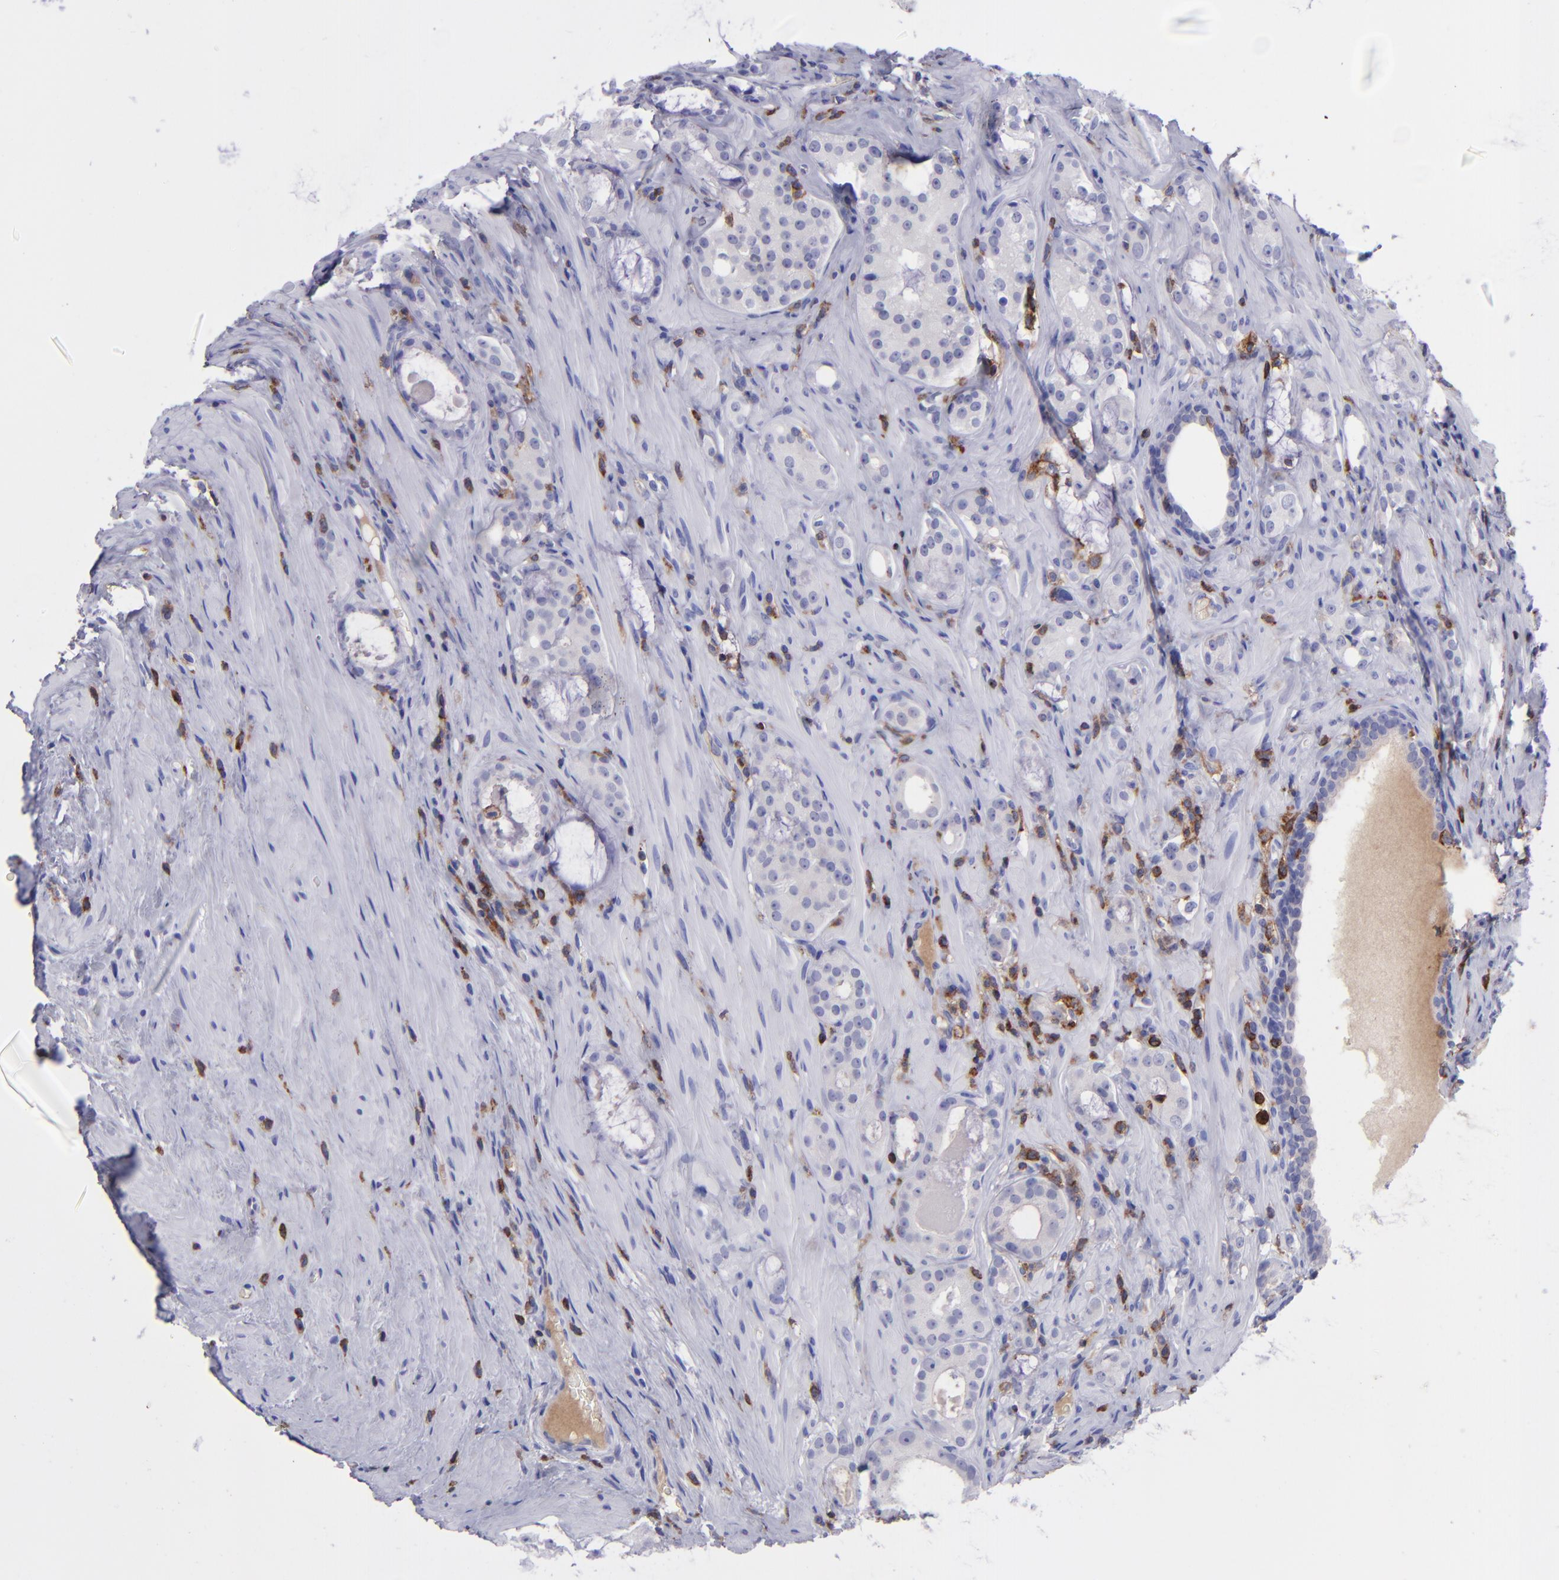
{"staining": {"intensity": "negative", "quantity": "none", "location": "none"}, "tissue": "prostate cancer", "cell_type": "Tumor cells", "image_type": "cancer", "snomed": [{"axis": "morphology", "description": "Adenocarcinoma, Medium grade"}, {"axis": "topography", "description": "Prostate"}], "caption": "High power microscopy micrograph of an immunohistochemistry (IHC) micrograph of medium-grade adenocarcinoma (prostate), revealing no significant staining in tumor cells. Brightfield microscopy of IHC stained with DAB (3,3'-diaminobenzidine) (brown) and hematoxylin (blue), captured at high magnification.", "gene": "ICAM3", "patient": {"sex": "male", "age": 73}}